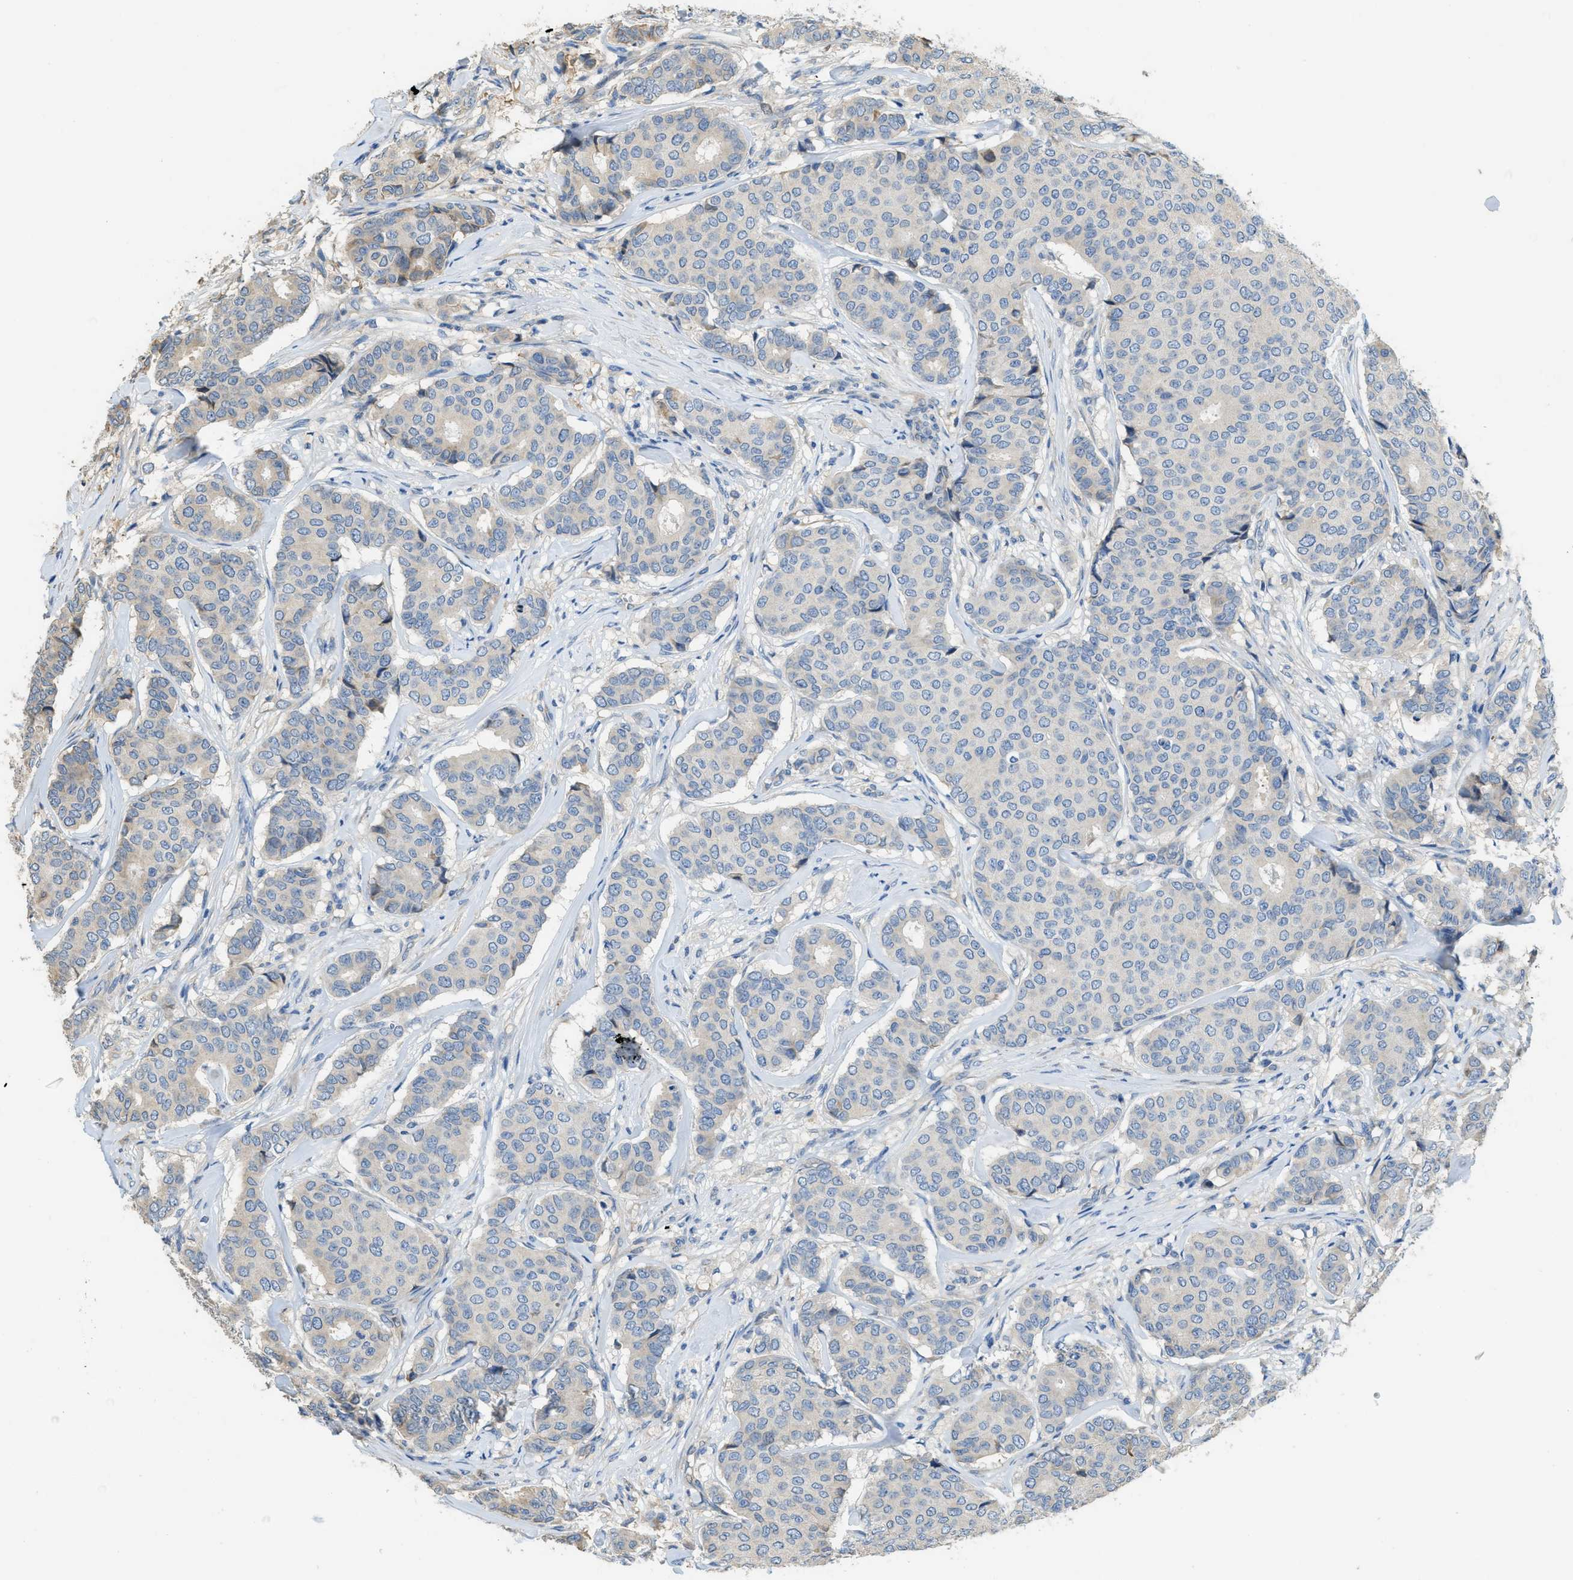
{"staining": {"intensity": "negative", "quantity": "none", "location": "none"}, "tissue": "breast cancer", "cell_type": "Tumor cells", "image_type": "cancer", "snomed": [{"axis": "morphology", "description": "Duct carcinoma"}, {"axis": "topography", "description": "Breast"}], "caption": "Tumor cells are negative for protein expression in human breast infiltrating ductal carcinoma. (DAB immunohistochemistry (IHC) visualized using brightfield microscopy, high magnification).", "gene": "RIPK2", "patient": {"sex": "female", "age": 75}}